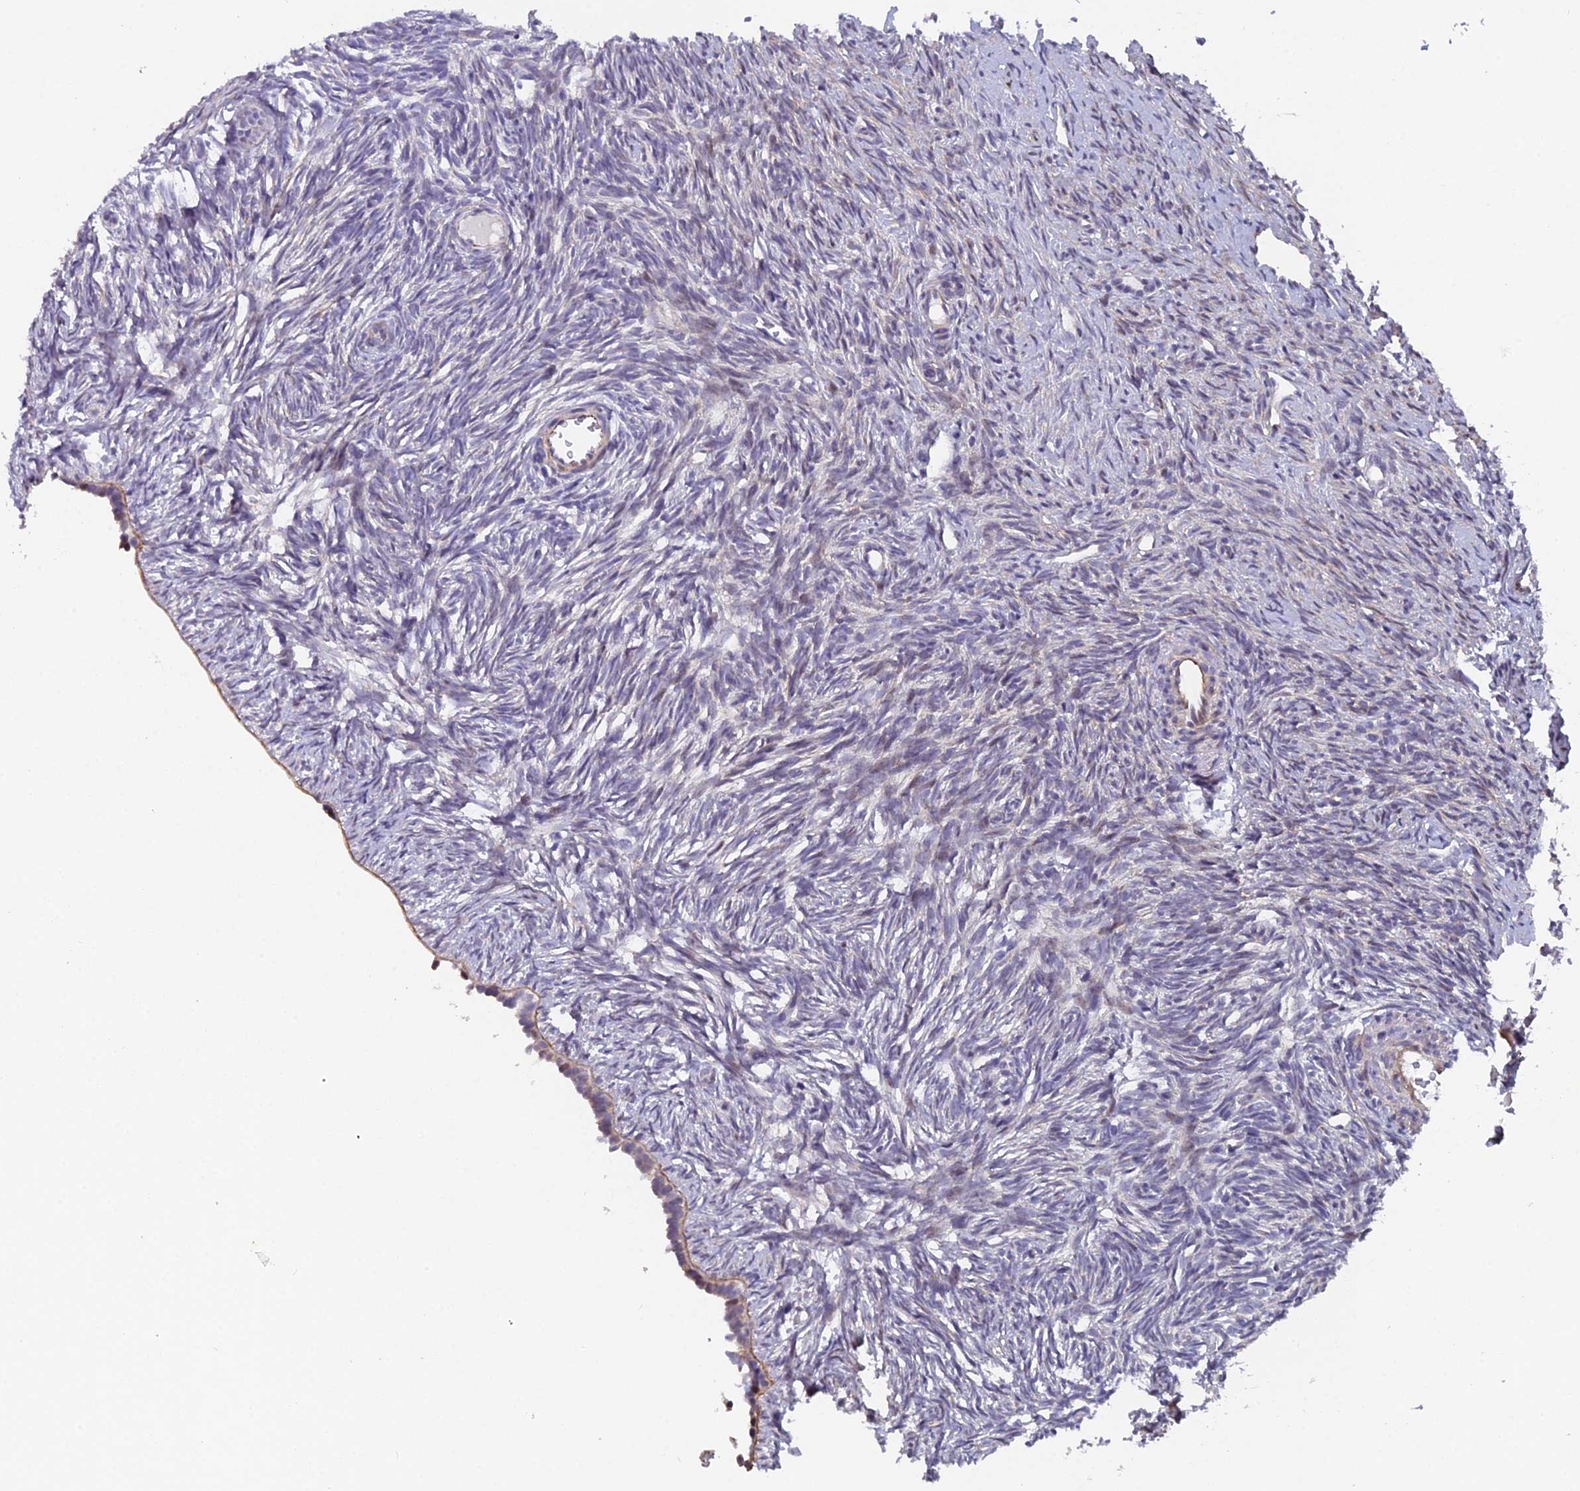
{"staining": {"intensity": "negative", "quantity": "none", "location": "none"}, "tissue": "ovary", "cell_type": "Ovarian stroma cells", "image_type": "normal", "snomed": [{"axis": "morphology", "description": "Normal tissue, NOS"}, {"axis": "topography", "description": "Ovary"}], "caption": "The IHC photomicrograph has no significant positivity in ovarian stroma cells of ovary.", "gene": "XKR9", "patient": {"sex": "female", "age": 51}}